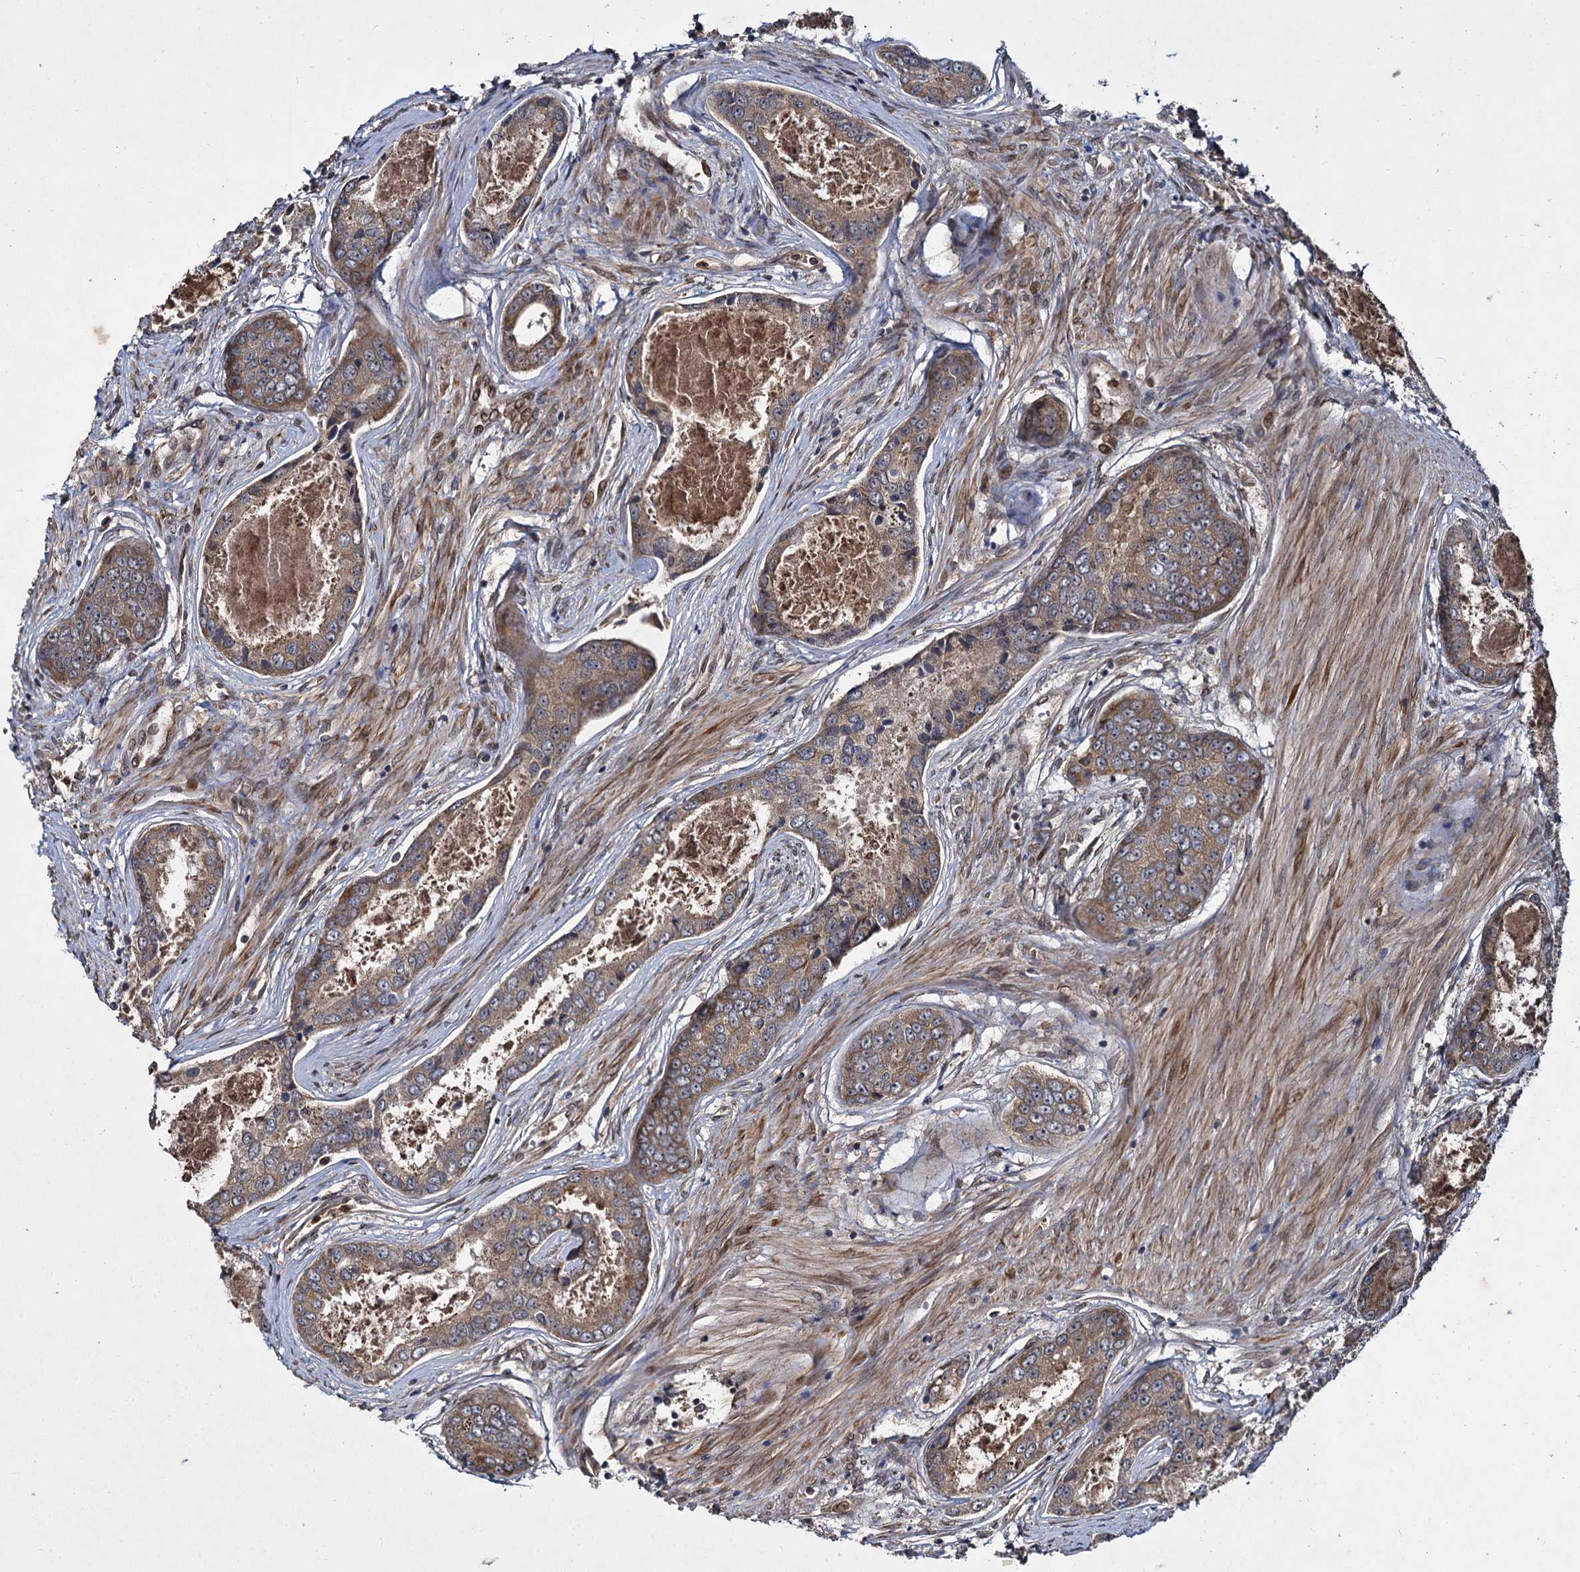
{"staining": {"intensity": "moderate", "quantity": ">75%", "location": "cytoplasmic/membranous"}, "tissue": "prostate cancer", "cell_type": "Tumor cells", "image_type": "cancer", "snomed": [{"axis": "morphology", "description": "Adenocarcinoma, Low grade"}, {"axis": "topography", "description": "Prostate"}], "caption": "Immunohistochemistry (IHC) of prostate cancer (low-grade adenocarcinoma) shows medium levels of moderate cytoplasmic/membranous expression in approximately >75% of tumor cells. The protein of interest is stained brown, and the nuclei are stained in blue (DAB (3,3'-diaminobenzidine) IHC with brightfield microscopy, high magnification).", "gene": "DCP1B", "patient": {"sex": "male", "age": 68}}